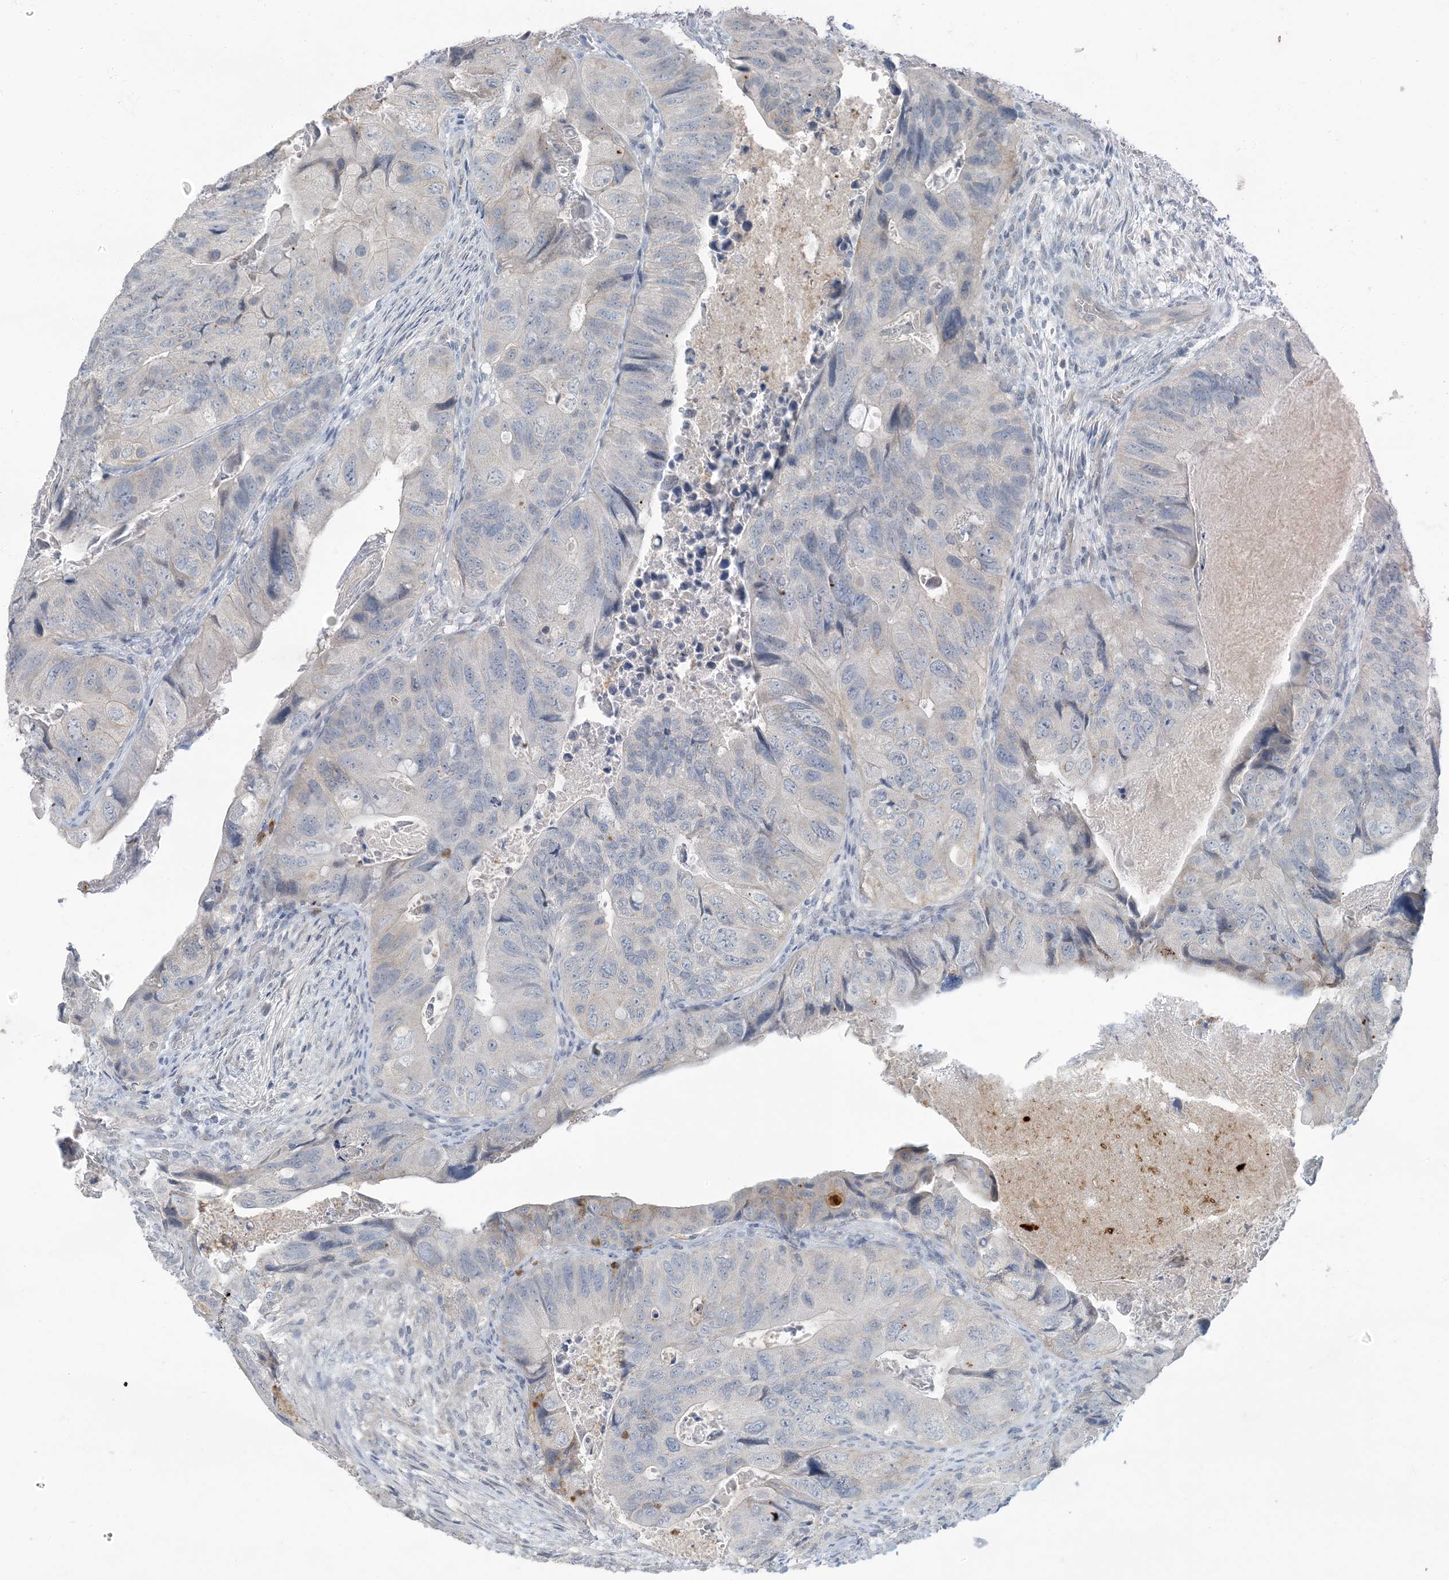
{"staining": {"intensity": "negative", "quantity": "none", "location": "none"}, "tissue": "colorectal cancer", "cell_type": "Tumor cells", "image_type": "cancer", "snomed": [{"axis": "morphology", "description": "Adenocarcinoma, NOS"}, {"axis": "topography", "description": "Rectum"}], "caption": "Colorectal adenocarcinoma stained for a protein using IHC shows no positivity tumor cells.", "gene": "EPHA4", "patient": {"sex": "male", "age": 63}}